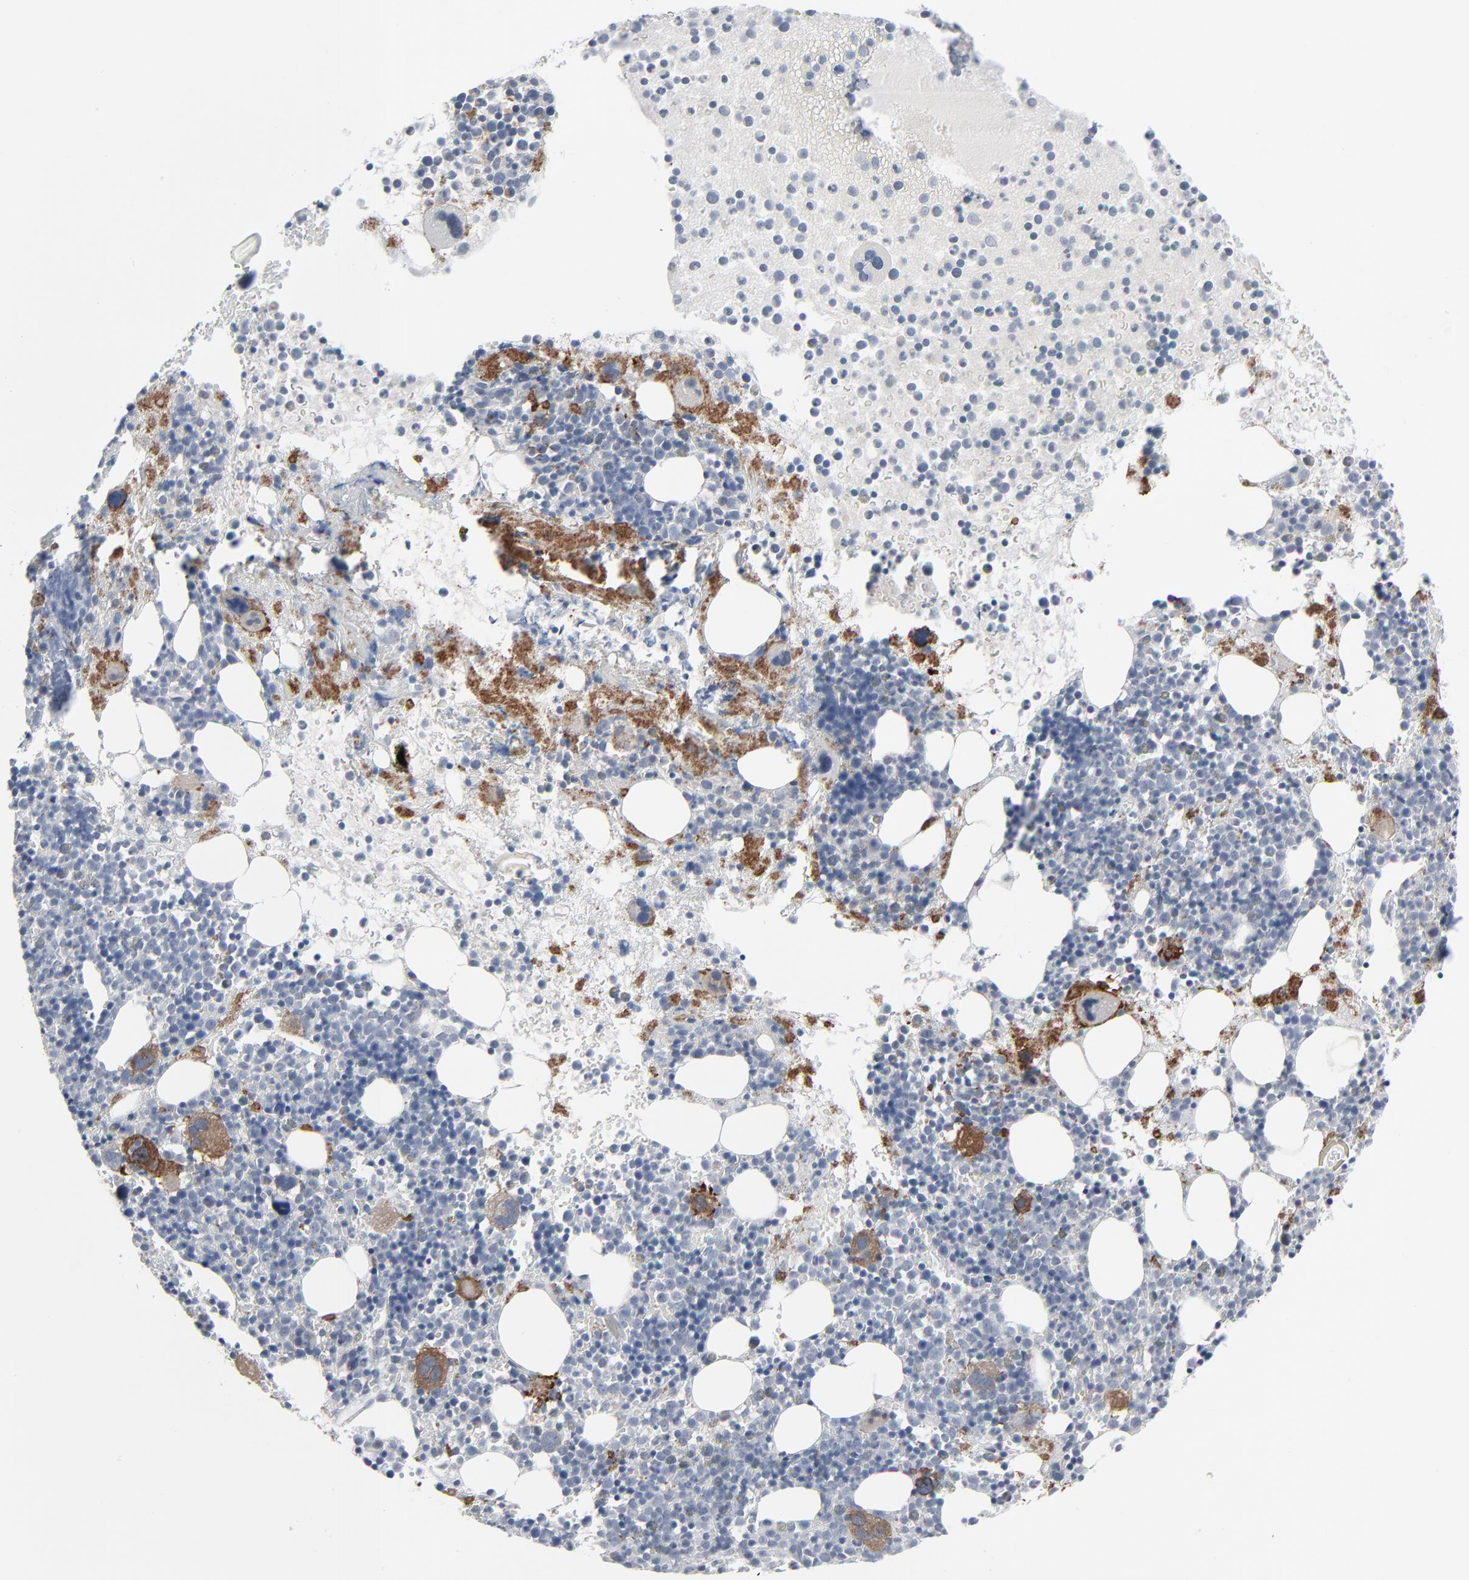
{"staining": {"intensity": "strong", "quantity": "<25%", "location": "cytoplasmic/membranous"}, "tissue": "bone marrow", "cell_type": "Hematopoietic cells", "image_type": "normal", "snomed": [{"axis": "morphology", "description": "Normal tissue, NOS"}, {"axis": "topography", "description": "Bone marrow"}], "caption": "High-magnification brightfield microscopy of normal bone marrow stained with DAB (3,3'-diaminobenzidine) (brown) and counterstained with hematoxylin (blue). hematopoietic cells exhibit strong cytoplasmic/membranous positivity is appreciated in approximately<25% of cells. (IHC, brightfield microscopy, high magnification).", "gene": "NEUROD1", "patient": {"sex": "male", "age": 34}}